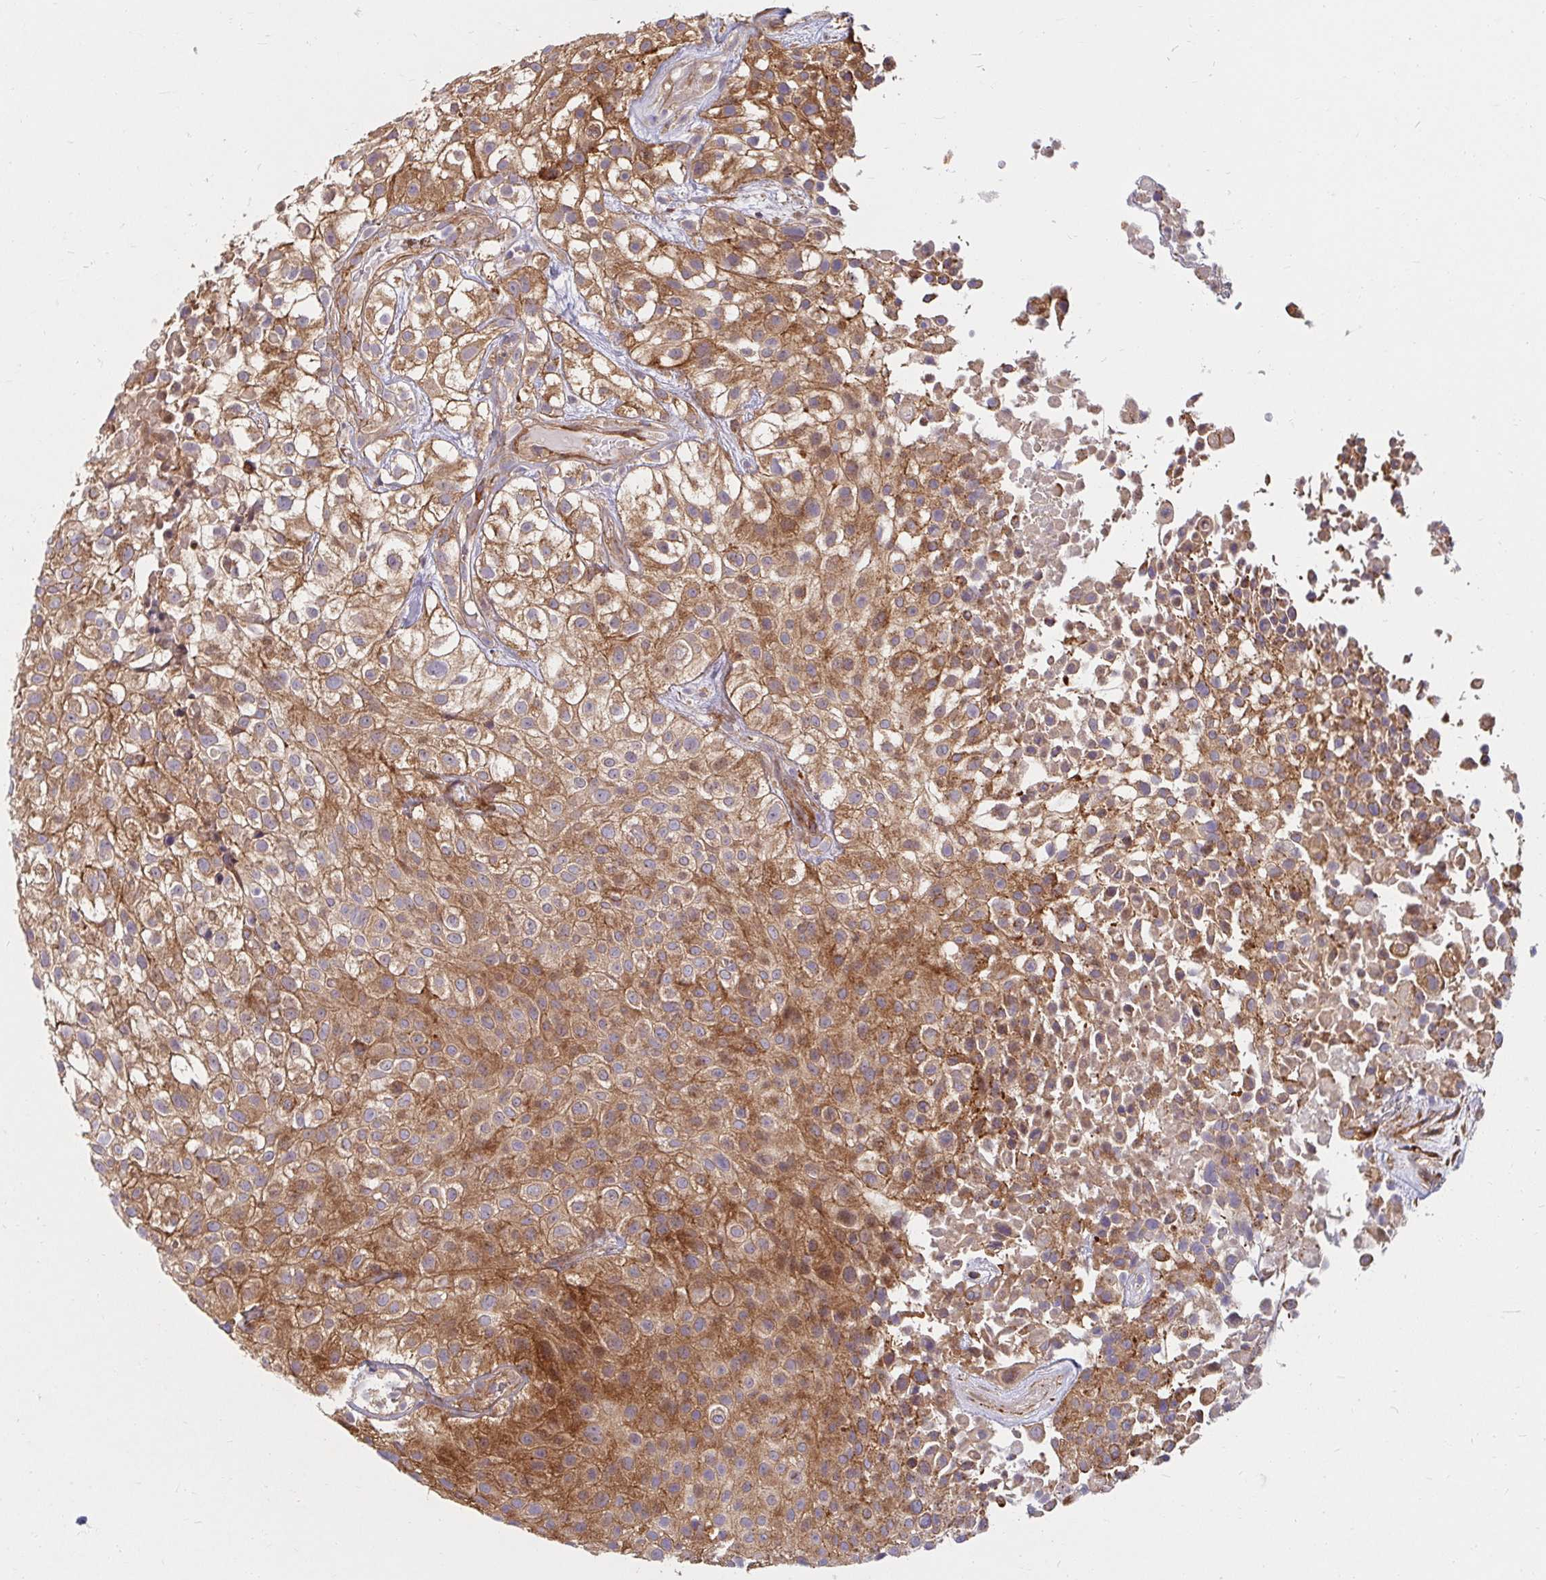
{"staining": {"intensity": "moderate", "quantity": ">75%", "location": "cytoplasmic/membranous"}, "tissue": "urothelial cancer", "cell_type": "Tumor cells", "image_type": "cancer", "snomed": [{"axis": "morphology", "description": "Urothelial carcinoma, High grade"}, {"axis": "topography", "description": "Urinary bladder"}], "caption": "A photomicrograph of human urothelial carcinoma (high-grade) stained for a protein exhibits moderate cytoplasmic/membranous brown staining in tumor cells.", "gene": "BTF3", "patient": {"sex": "male", "age": 56}}